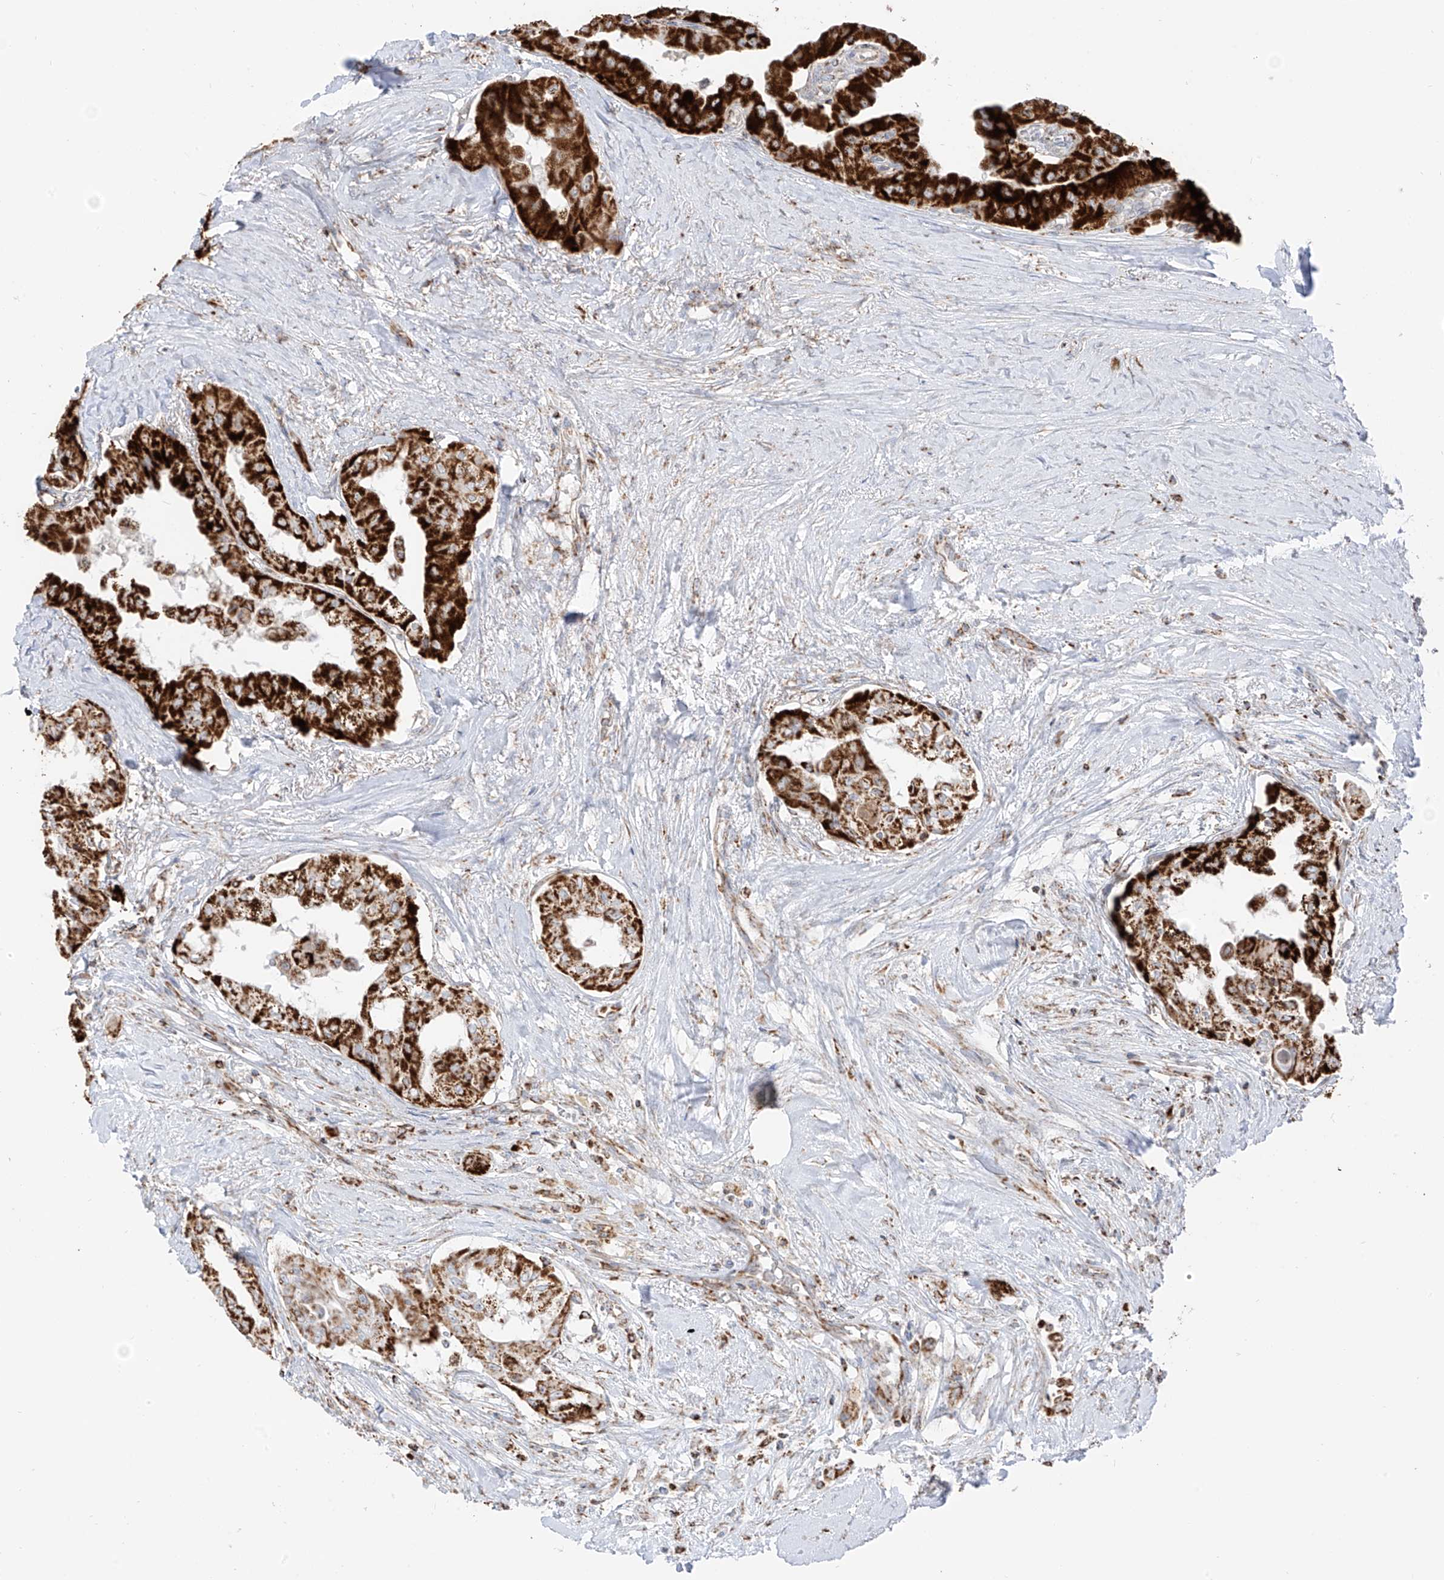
{"staining": {"intensity": "strong", "quantity": ">75%", "location": "cytoplasmic/membranous"}, "tissue": "thyroid cancer", "cell_type": "Tumor cells", "image_type": "cancer", "snomed": [{"axis": "morphology", "description": "Papillary adenocarcinoma, NOS"}, {"axis": "topography", "description": "Thyroid gland"}], "caption": "Papillary adenocarcinoma (thyroid) was stained to show a protein in brown. There is high levels of strong cytoplasmic/membranous staining in approximately >75% of tumor cells.", "gene": "ETHE1", "patient": {"sex": "female", "age": 59}}